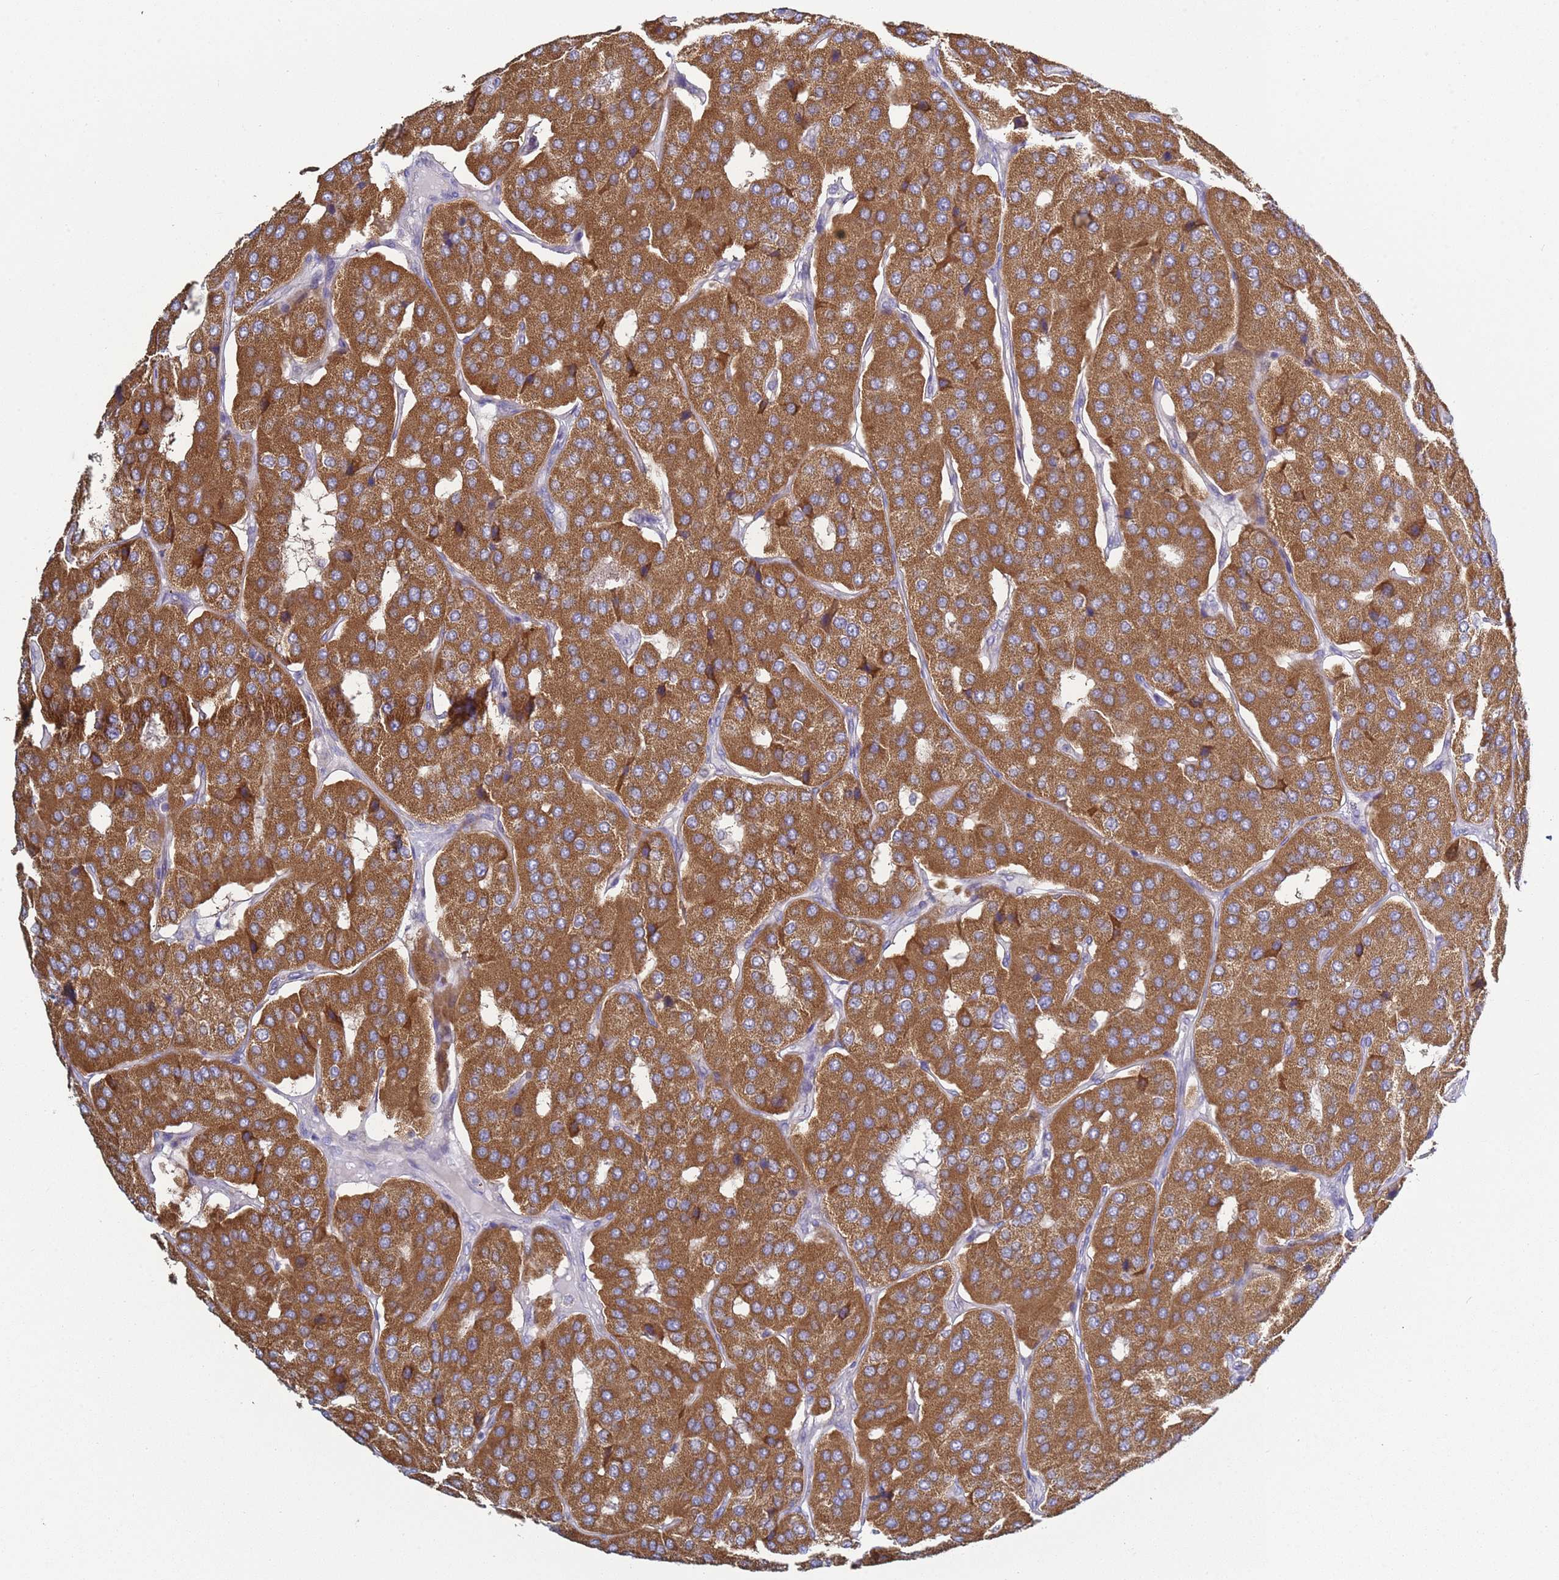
{"staining": {"intensity": "moderate", "quantity": ">75%", "location": "cytoplasmic/membranous"}, "tissue": "parathyroid gland", "cell_type": "Glandular cells", "image_type": "normal", "snomed": [{"axis": "morphology", "description": "Normal tissue, NOS"}, {"axis": "morphology", "description": "Adenoma, NOS"}, {"axis": "topography", "description": "Parathyroid gland"}], "caption": "Protein expression analysis of benign parathyroid gland reveals moderate cytoplasmic/membranous staining in approximately >75% of glandular cells. Using DAB (brown) and hematoxylin (blue) stains, captured at high magnification using brightfield microscopy.", "gene": "DIP2B", "patient": {"sex": "female", "age": 86}}